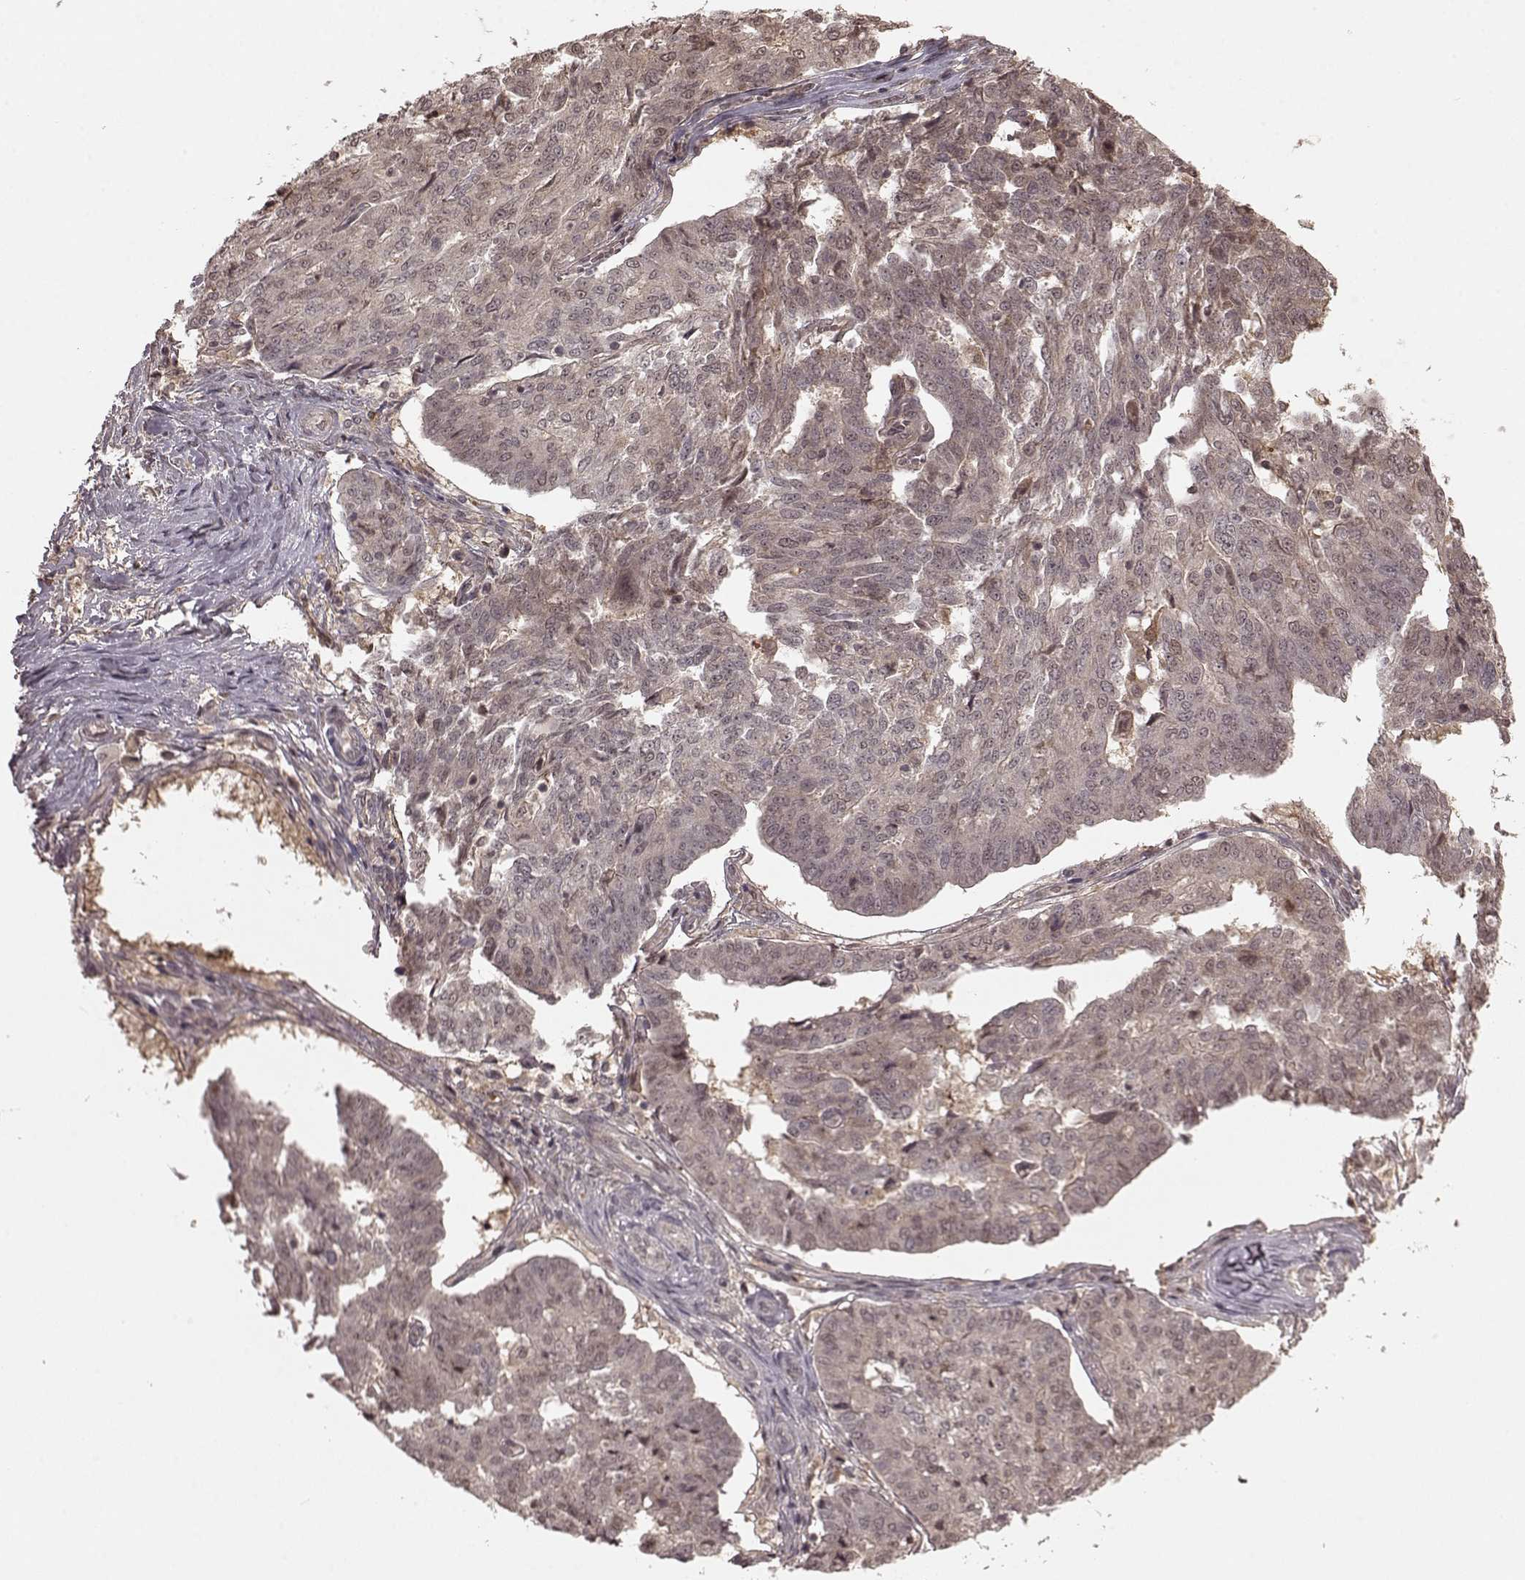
{"staining": {"intensity": "negative", "quantity": "none", "location": "none"}, "tissue": "ovarian cancer", "cell_type": "Tumor cells", "image_type": "cancer", "snomed": [{"axis": "morphology", "description": "Cystadenocarcinoma, serous, NOS"}, {"axis": "topography", "description": "Ovary"}], "caption": "There is no significant positivity in tumor cells of ovarian serous cystadenocarcinoma.", "gene": "GSS", "patient": {"sex": "female", "age": 67}}